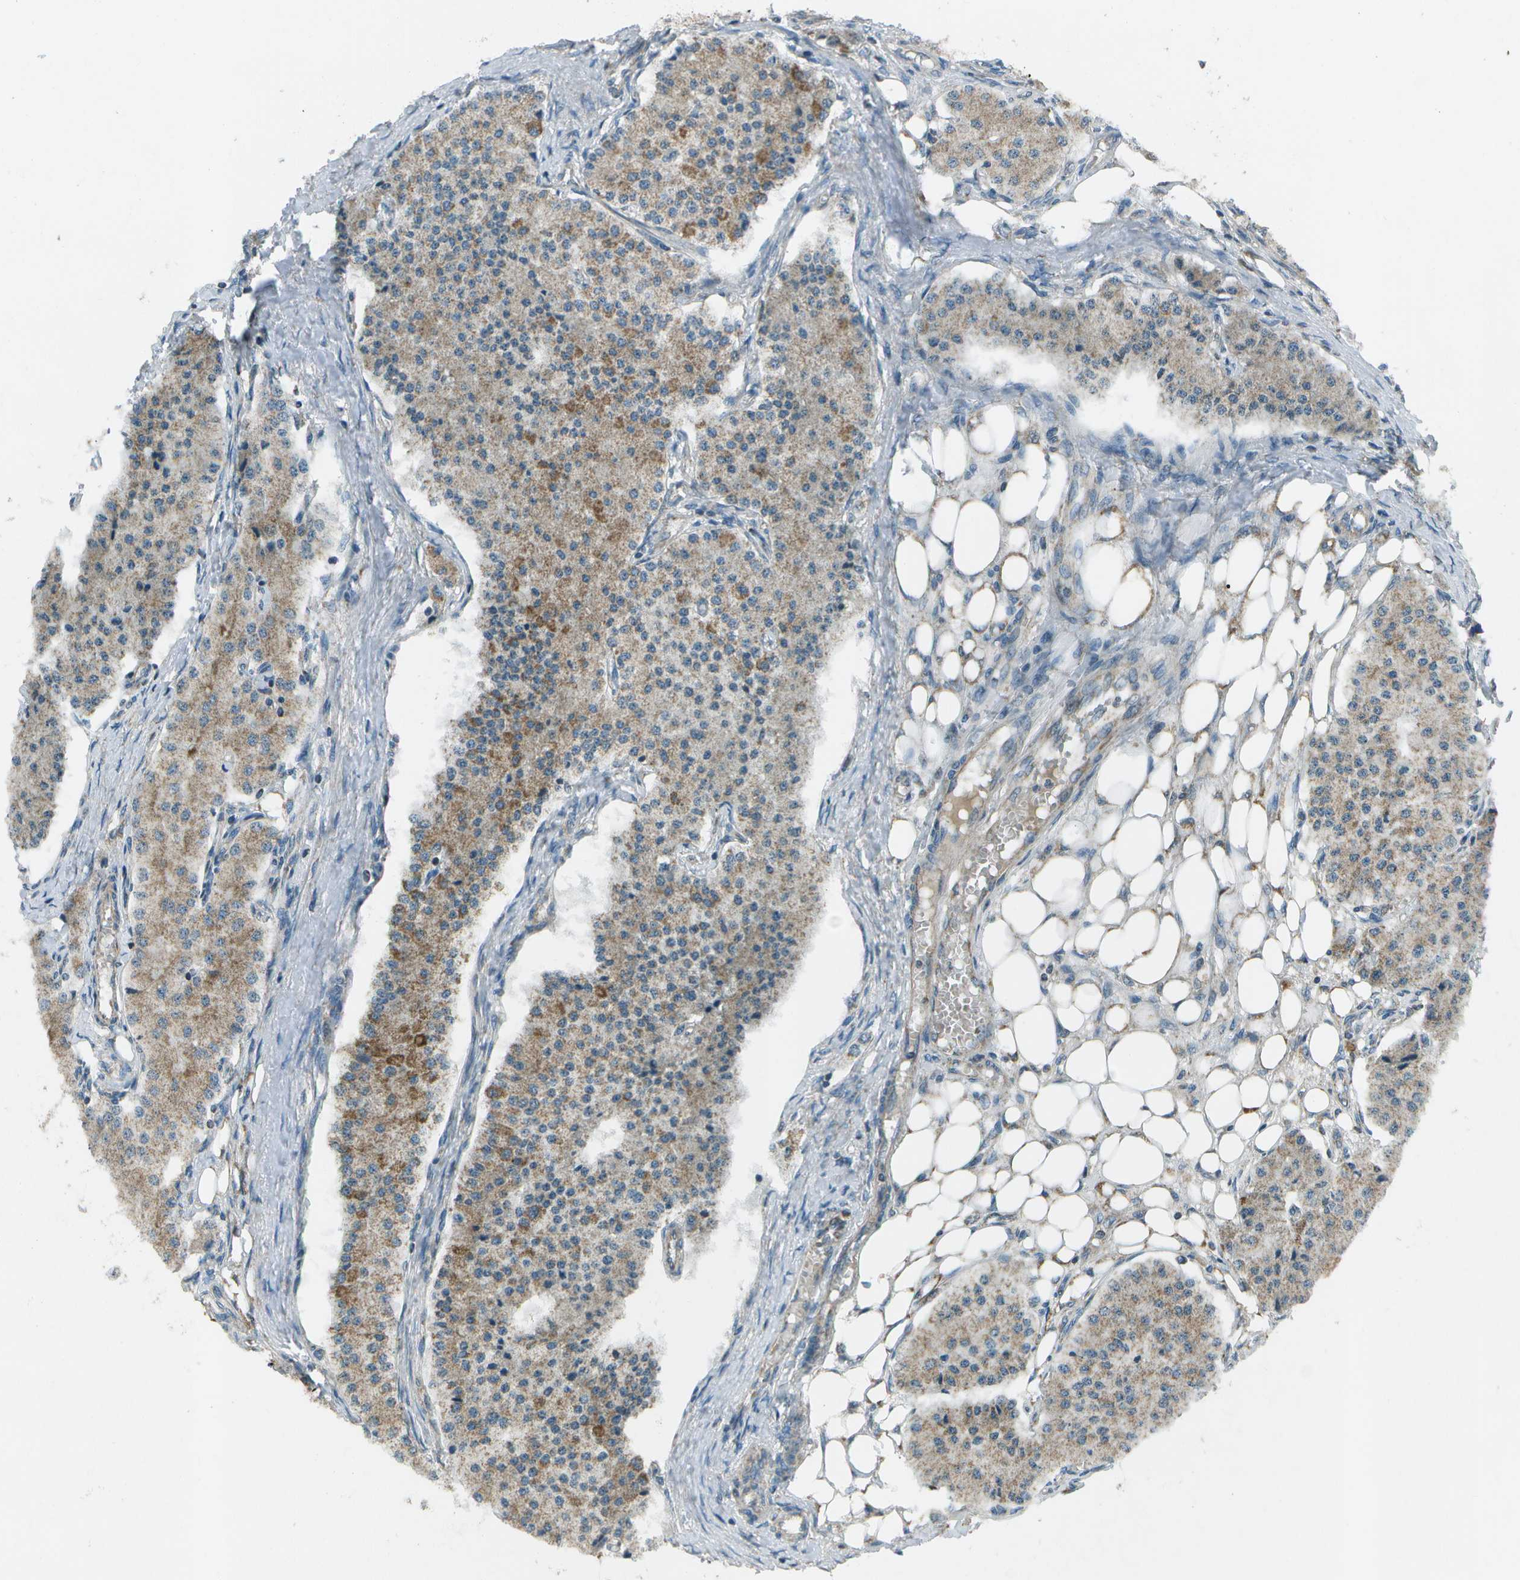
{"staining": {"intensity": "moderate", "quantity": "25%-75%", "location": "cytoplasmic/membranous"}, "tissue": "carcinoid", "cell_type": "Tumor cells", "image_type": "cancer", "snomed": [{"axis": "morphology", "description": "Carcinoid, malignant, NOS"}, {"axis": "topography", "description": "Colon"}], "caption": "Brown immunohistochemical staining in human carcinoid (malignant) shows moderate cytoplasmic/membranous expression in approximately 25%-75% of tumor cells. (brown staining indicates protein expression, while blue staining denotes nuclei).", "gene": "EIF2AK1", "patient": {"sex": "female", "age": 52}}